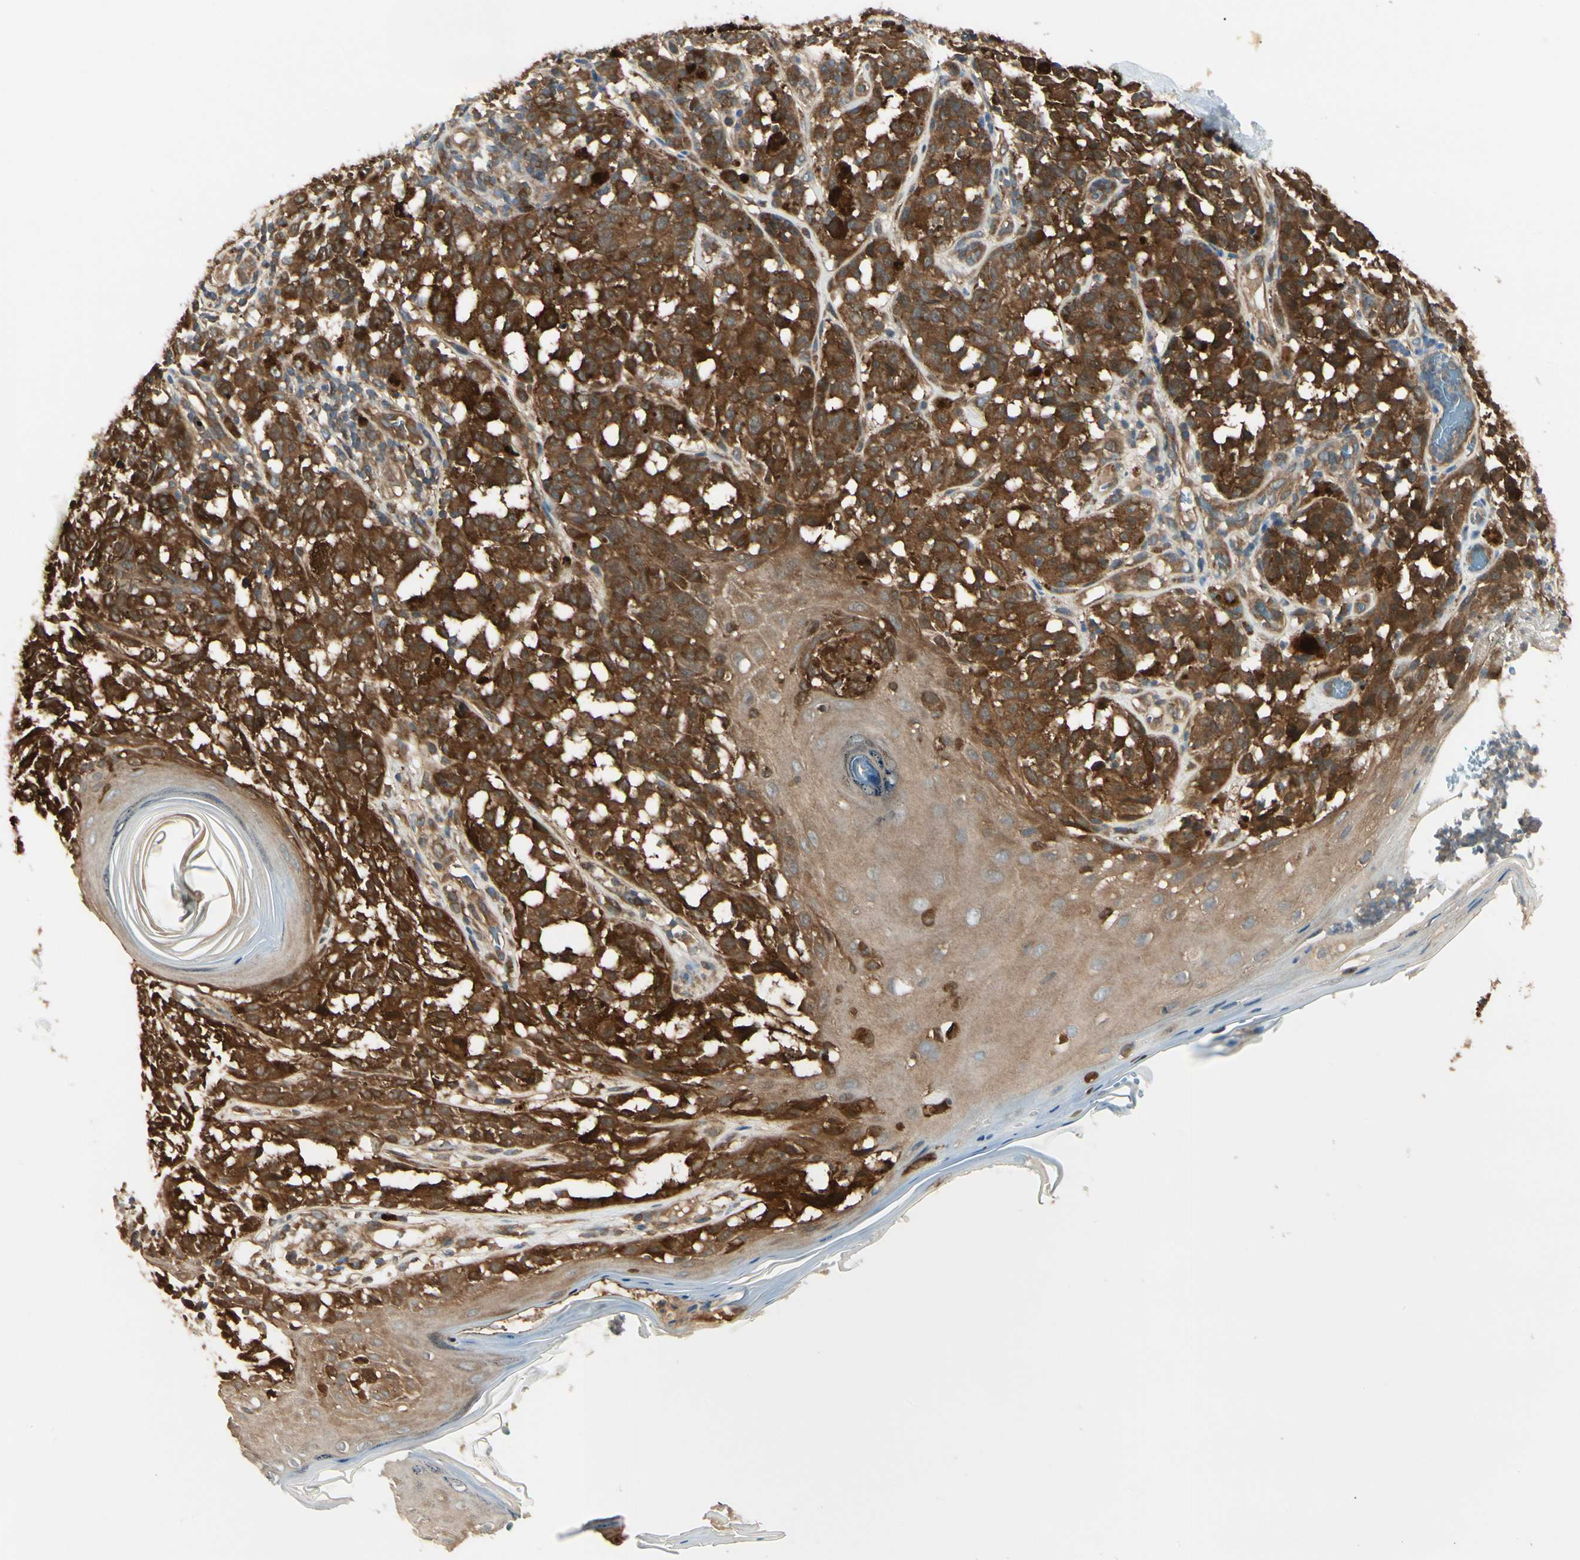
{"staining": {"intensity": "strong", "quantity": ">75%", "location": "cytoplasmic/membranous"}, "tissue": "melanoma", "cell_type": "Tumor cells", "image_type": "cancer", "snomed": [{"axis": "morphology", "description": "Malignant melanoma, NOS"}, {"axis": "topography", "description": "Skin"}], "caption": "This image reveals immunohistochemistry (IHC) staining of malignant melanoma, with high strong cytoplasmic/membranous staining in approximately >75% of tumor cells.", "gene": "NME1-NME2", "patient": {"sex": "female", "age": 46}}